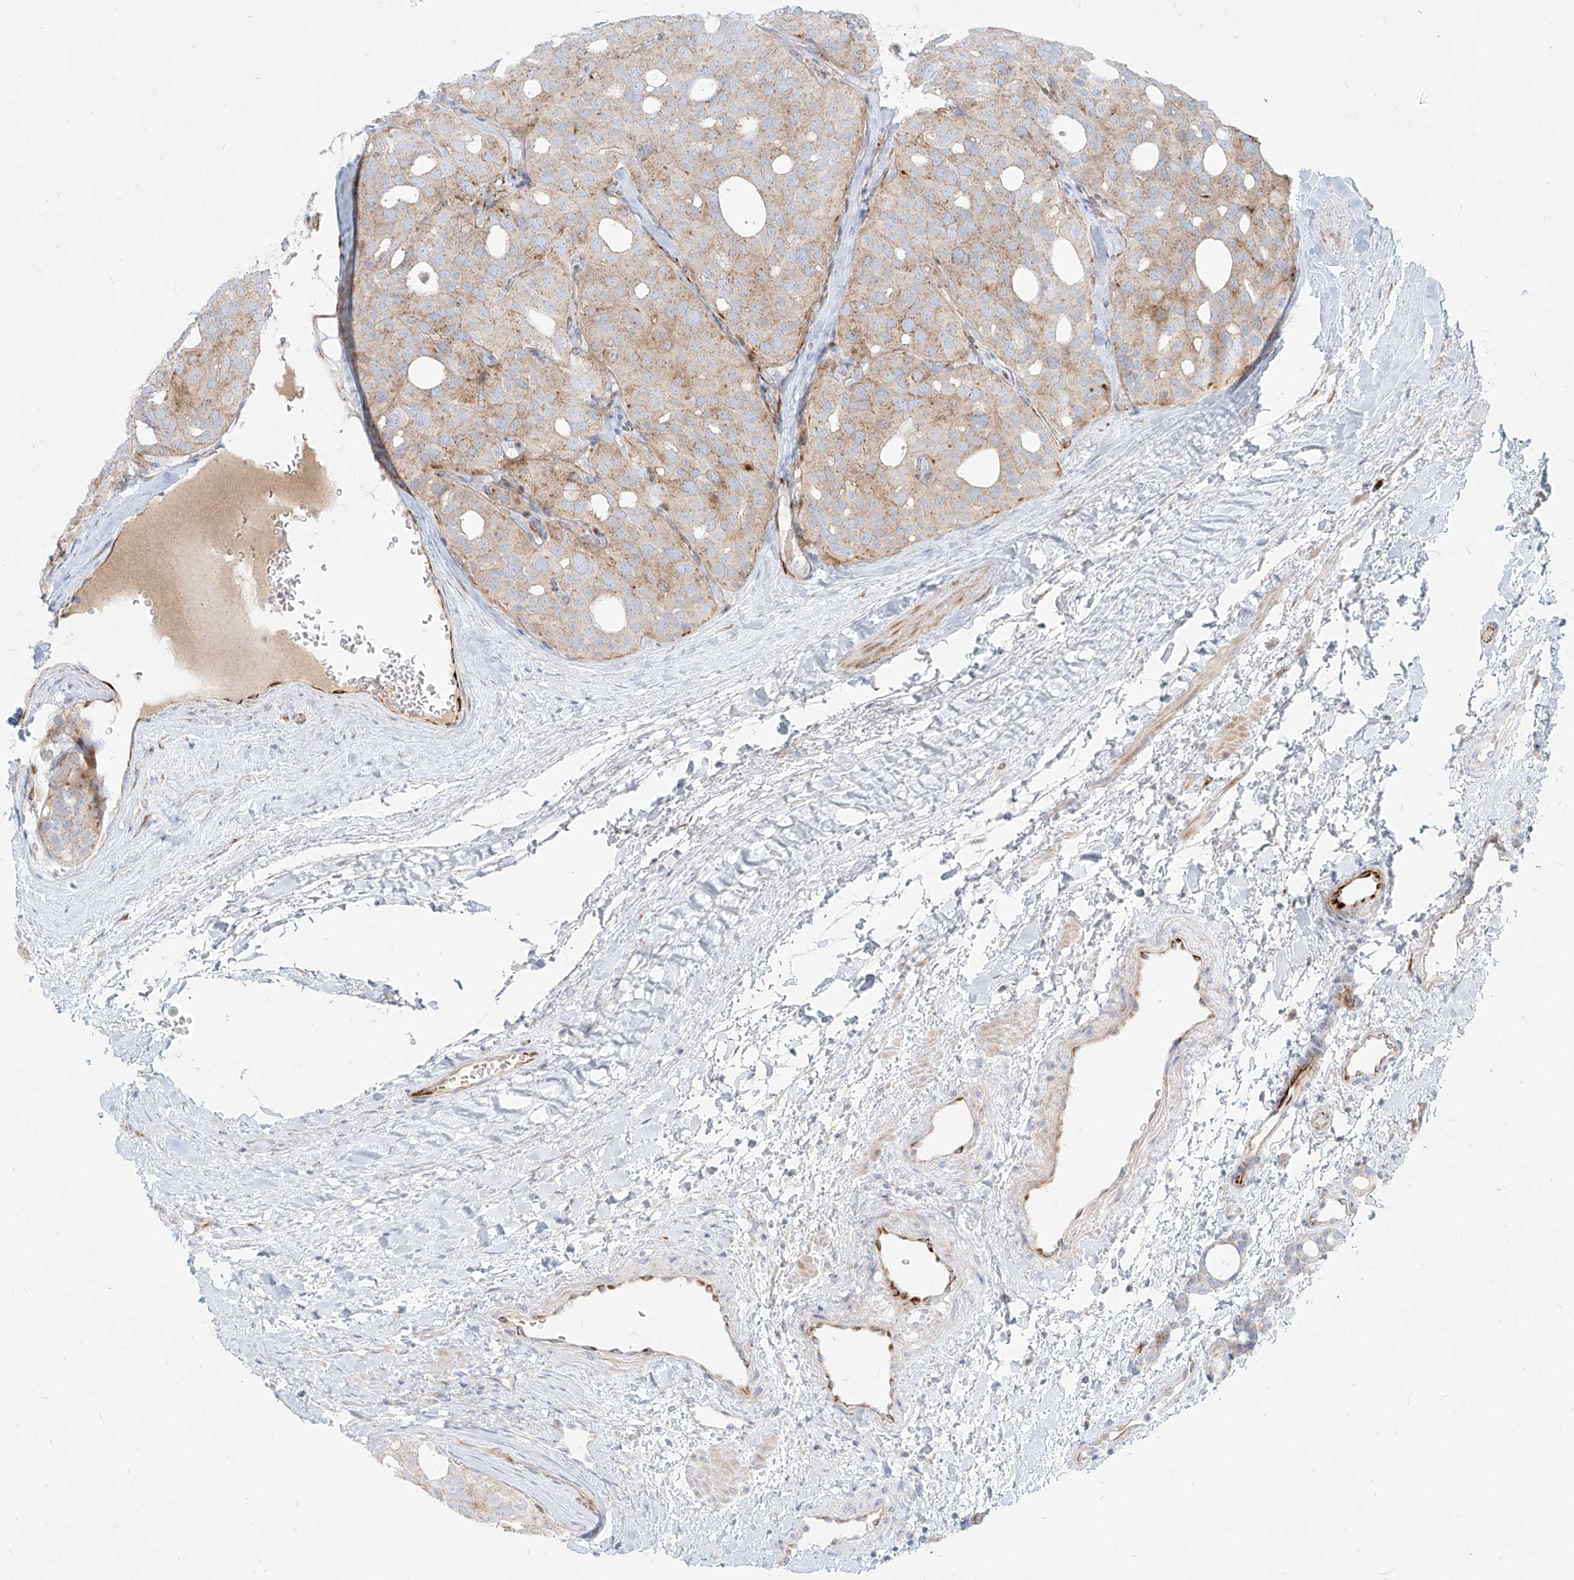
{"staining": {"intensity": "weak", "quantity": "25%-75%", "location": "cytoplasmic/membranous"}, "tissue": "thyroid cancer", "cell_type": "Tumor cells", "image_type": "cancer", "snomed": [{"axis": "morphology", "description": "Follicular adenoma carcinoma, NOS"}, {"axis": "topography", "description": "Thyroid gland"}], "caption": "Protein expression analysis of thyroid cancer shows weak cytoplasmic/membranous positivity in about 25%-75% of tumor cells.", "gene": "MTX2", "patient": {"sex": "male", "age": 75}}